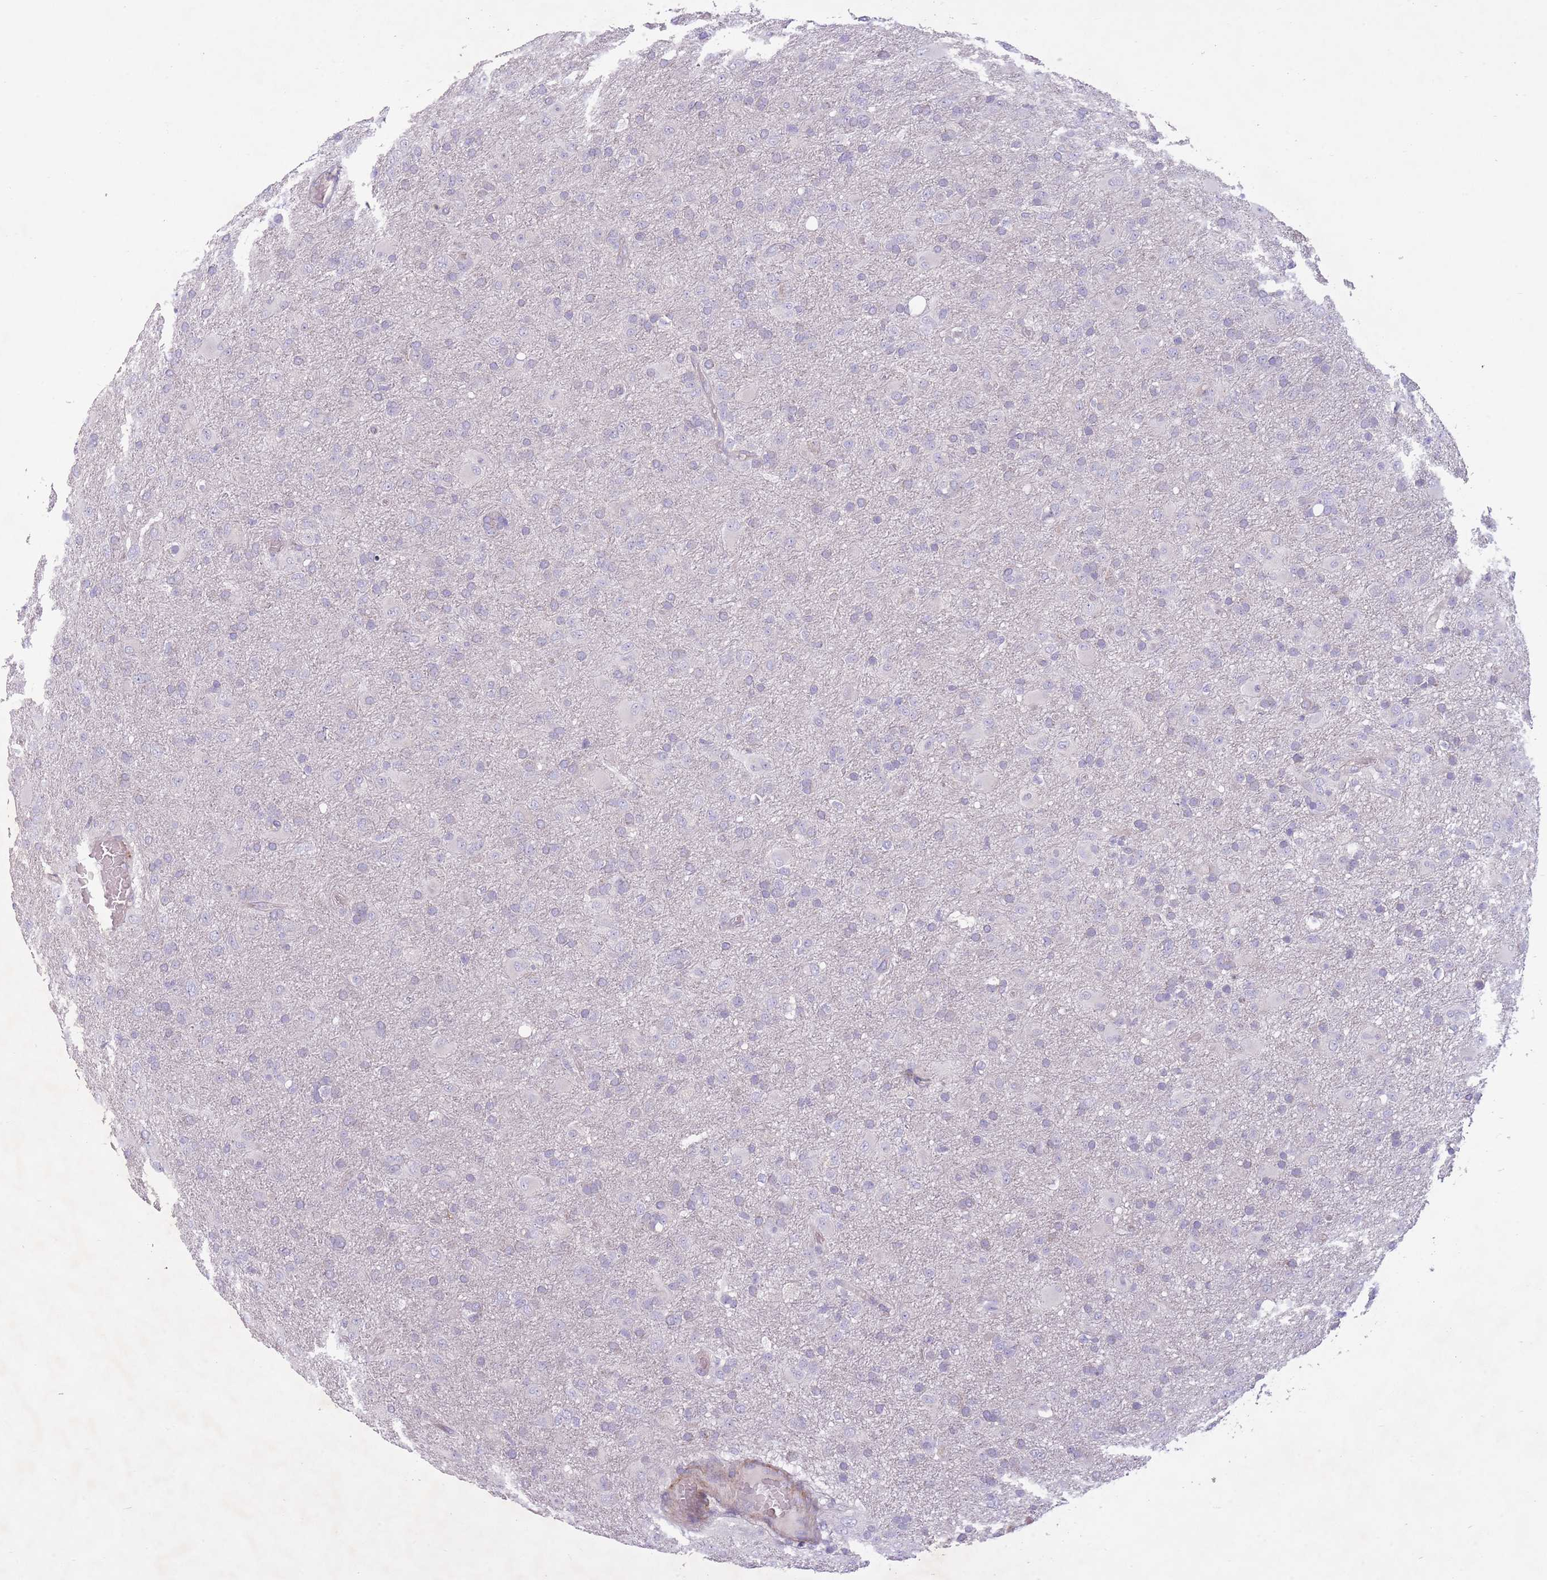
{"staining": {"intensity": "negative", "quantity": "none", "location": "none"}, "tissue": "glioma", "cell_type": "Tumor cells", "image_type": "cancer", "snomed": [{"axis": "morphology", "description": "Glioma, malignant, Low grade"}, {"axis": "topography", "description": "Brain"}], "caption": "This is an IHC image of human malignant glioma (low-grade). There is no expression in tumor cells.", "gene": "PNPLA5", "patient": {"sex": "male", "age": 65}}